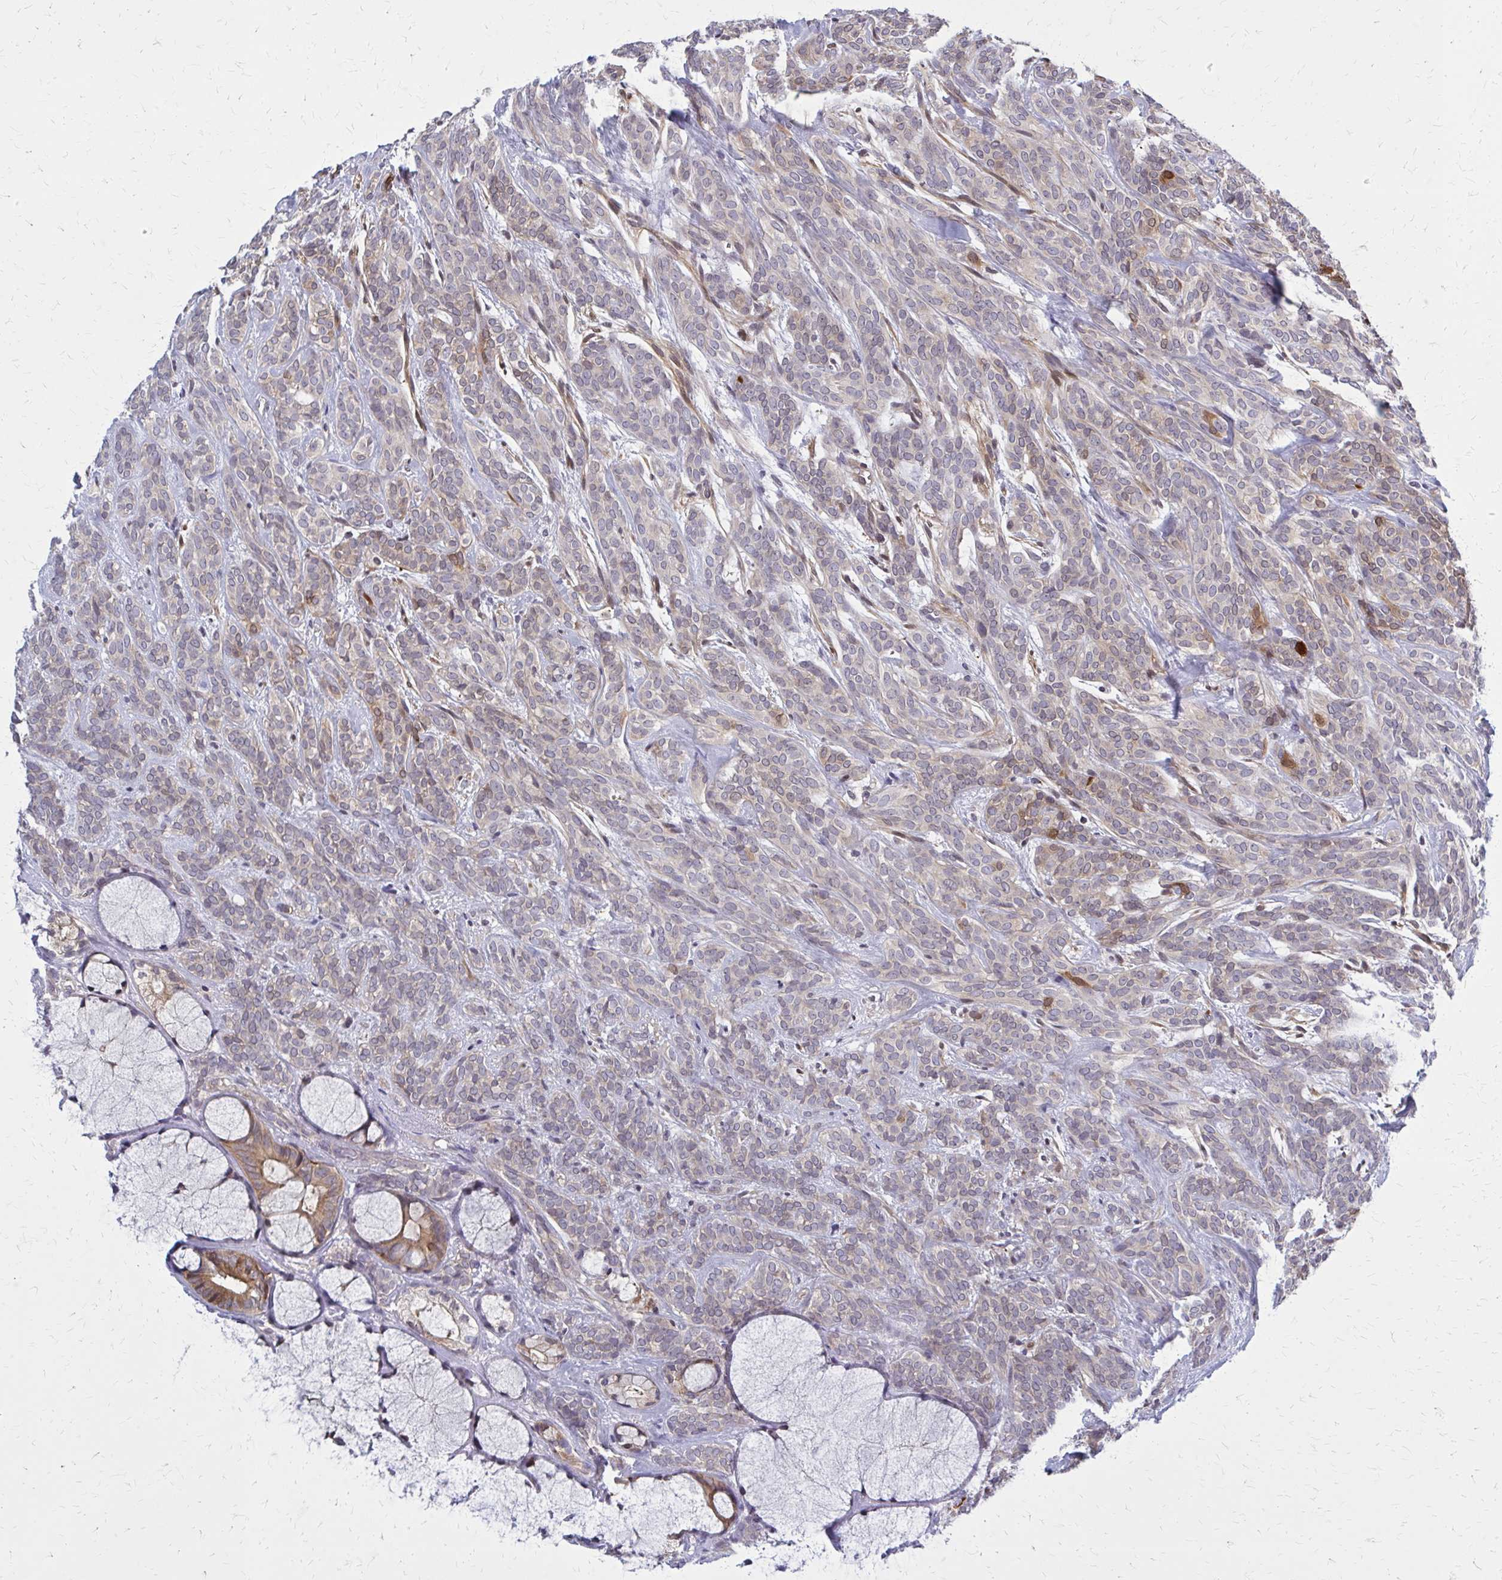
{"staining": {"intensity": "moderate", "quantity": "<25%", "location": "cytoplasmic/membranous"}, "tissue": "head and neck cancer", "cell_type": "Tumor cells", "image_type": "cancer", "snomed": [{"axis": "morphology", "description": "Adenocarcinoma, NOS"}, {"axis": "topography", "description": "Head-Neck"}], "caption": "Immunohistochemistry (IHC) micrograph of head and neck cancer stained for a protein (brown), which exhibits low levels of moderate cytoplasmic/membranous staining in approximately <25% of tumor cells.", "gene": "DBI", "patient": {"sex": "female", "age": 57}}